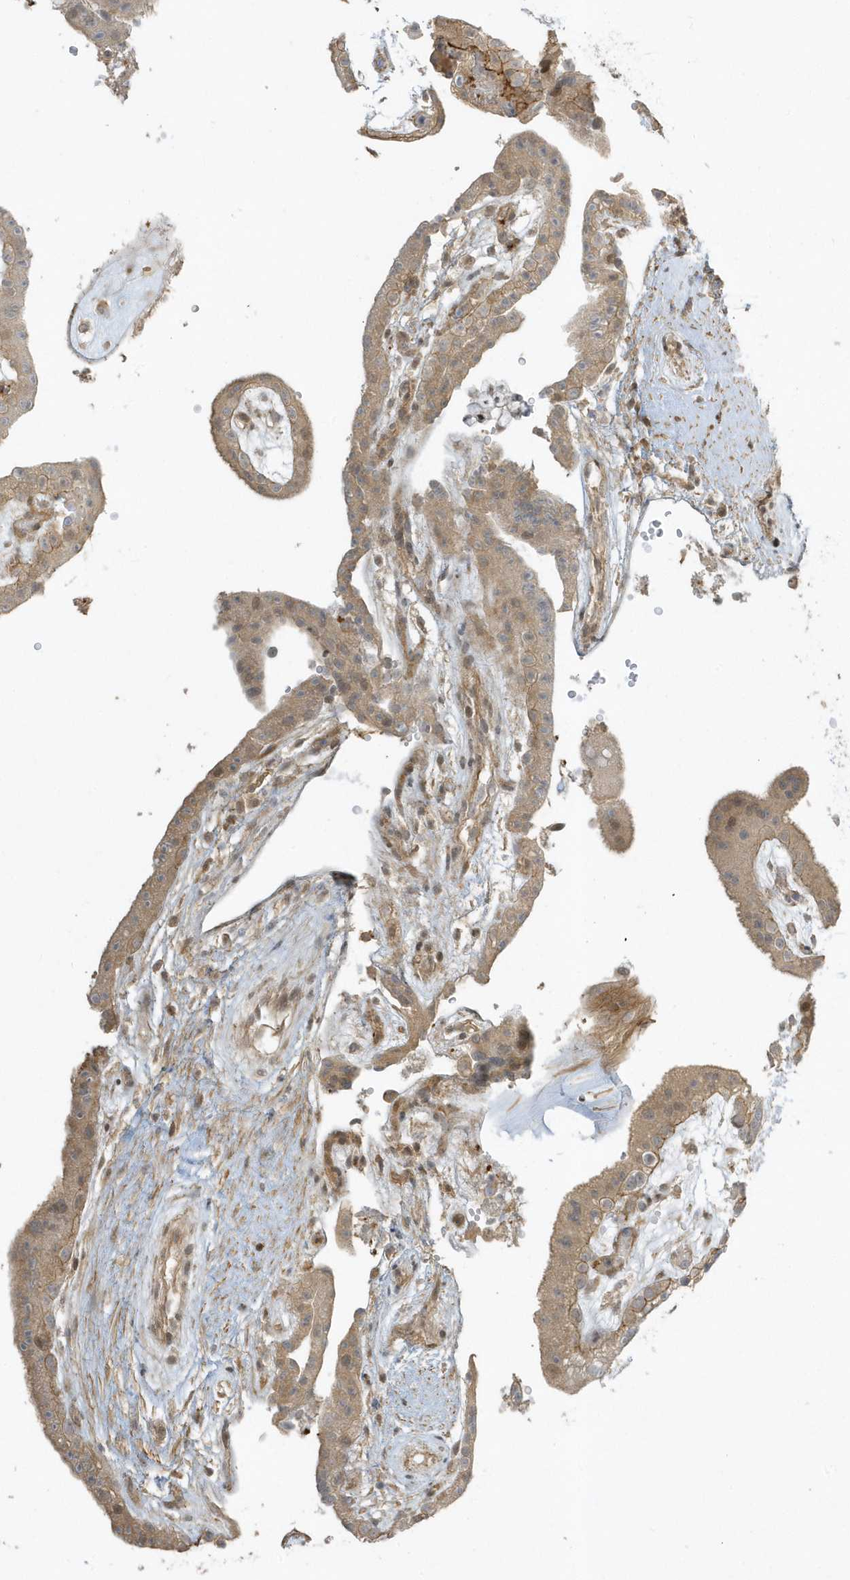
{"staining": {"intensity": "moderate", "quantity": ">75%", "location": "cytoplasmic/membranous,nuclear"}, "tissue": "placenta", "cell_type": "Decidual cells", "image_type": "normal", "snomed": [{"axis": "morphology", "description": "Normal tissue, NOS"}, {"axis": "topography", "description": "Placenta"}], "caption": "Immunohistochemistry (IHC) micrograph of unremarkable placenta stained for a protein (brown), which reveals medium levels of moderate cytoplasmic/membranous,nuclear staining in approximately >75% of decidual cells.", "gene": "ZBTB8A", "patient": {"sex": "female", "age": 18}}